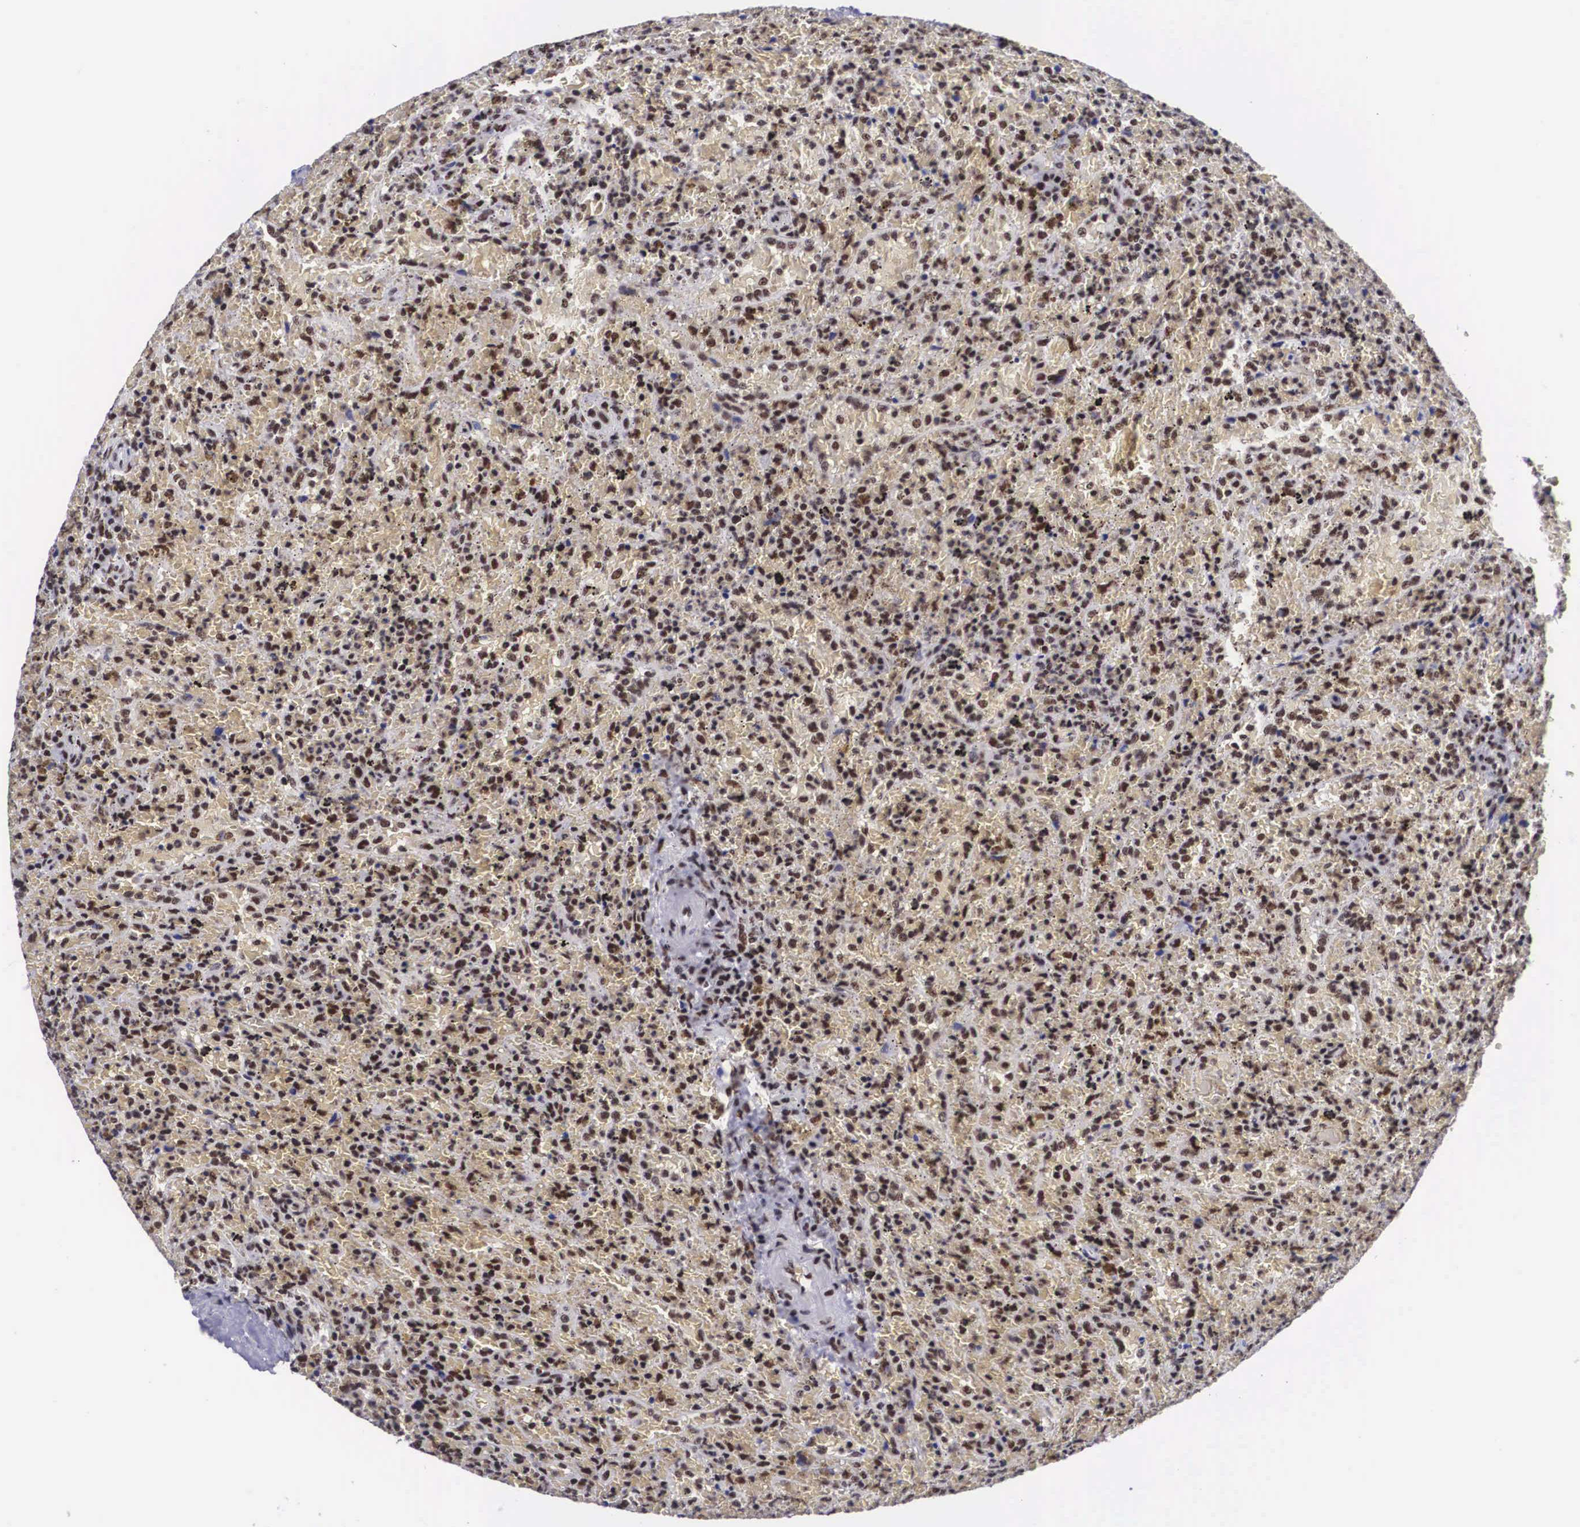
{"staining": {"intensity": "strong", "quantity": ">75%", "location": "nuclear"}, "tissue": "lymphoma", "cell_type": "Tumor cells", "image_type": "cancer", "snomed": [{"axis": "morphology", "description": "Malignant lymphoma, non-Hodgkin's type, High grade"}, {"axis": "topography", "description": "Spleen"}, {"axis": "topography", "description": "Lymph node"}], "caption": "Malignant lymphoma, non-Hodgkin's type (high-grade) stained with DAB (3,3'-diaminobenzidine) IHC demonstrates high levels of strong nuclear expression in approximately >75% of tumor cells. Nuclei are stained in blue.", "gene": "SF3A1", "patient": {"sex": "female", "age": 70}}